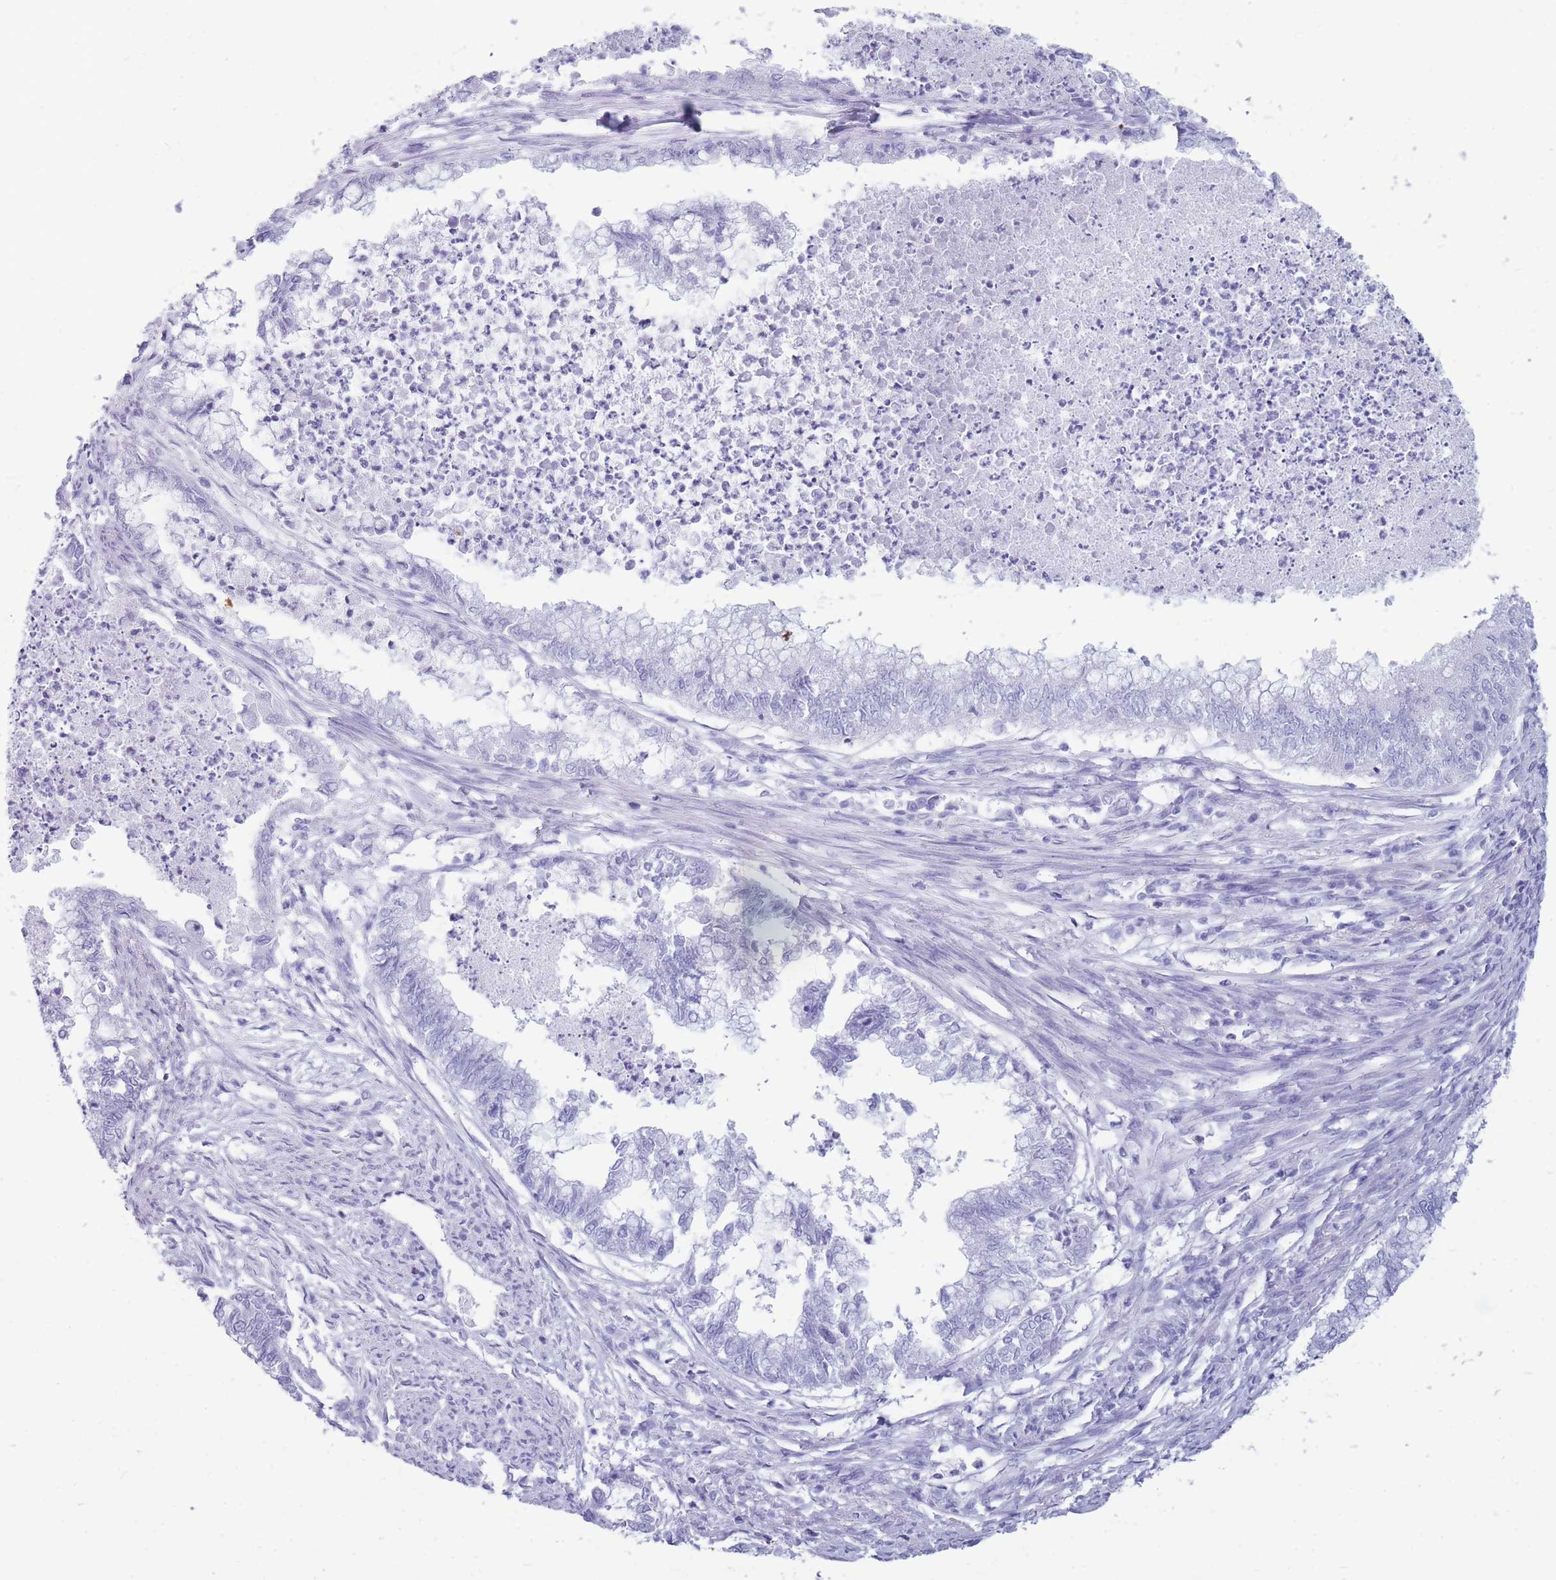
{"staining": {"intensity": "negative", "quantity": "none", "location": "none"}, "tissue": "endometrial cancer", "cell_type": "Tumor cells", "image_type": "cancer", "snomed": [{"axis": "morphology", "description": "Adenocarcinoma, NOS"}, {"axis": "topography", "description": "Endometrium"}], "caption": "Tumor cells are negative for brown protein staining in endometrial cancer.", "gene": "MTSS2", "patient": {"sex": "female", "age": 79}}